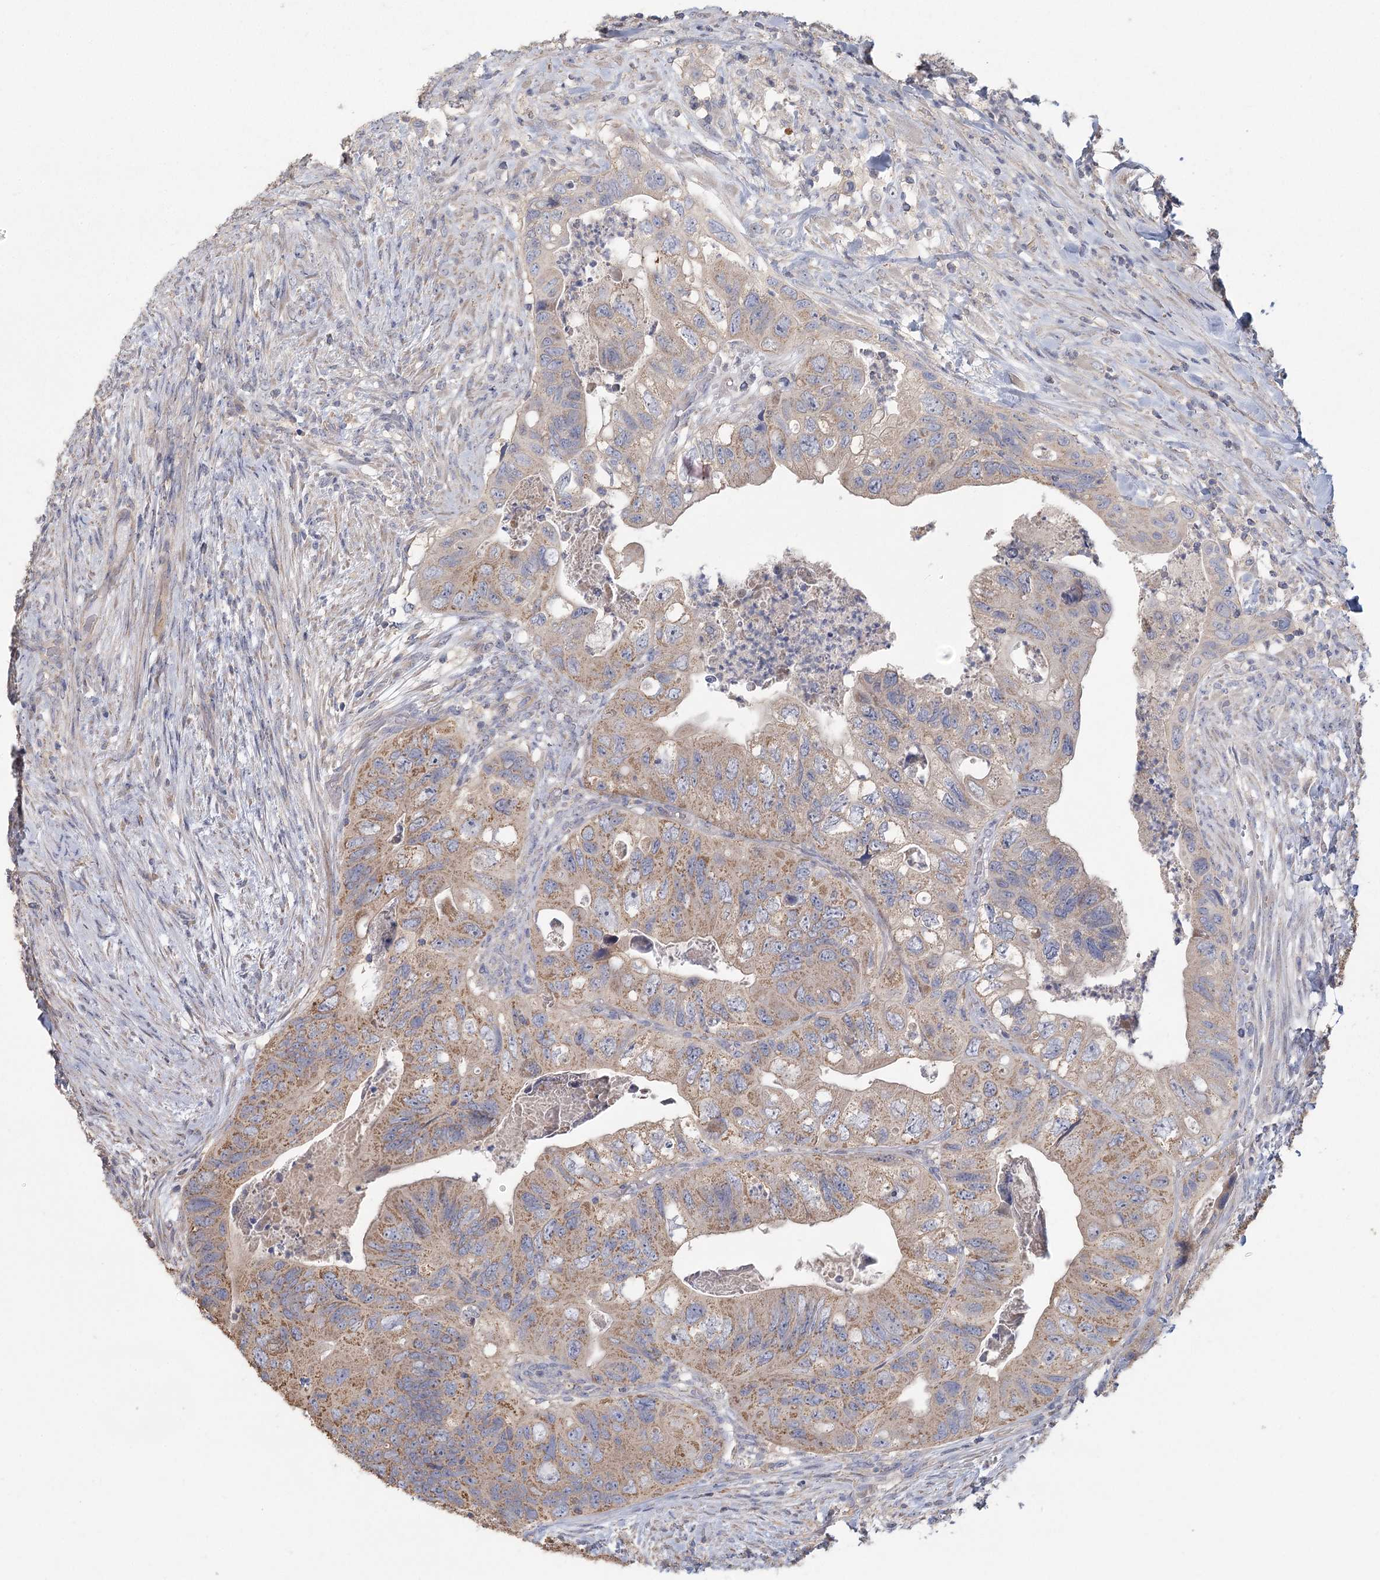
{"staining": {"intensity": "weak", "quantity": ">75%", "location": "cytoplasmic/membranous"}, "tissue": "colorectal cancer", "cell_type": "Tumor cells", "image_type": "cancer", "snomed": [{"axis": "morphology", "description": "Adenocarcinoma, NOS"}, {"axis": "topography", "description": "Rectum"}], "caption": "Colorectal cancer stained with immunohistochemistry shows weak cytoplasmic/membranous positivity in approximately >75% of tumor cells.", "gene": "CNTLN", "patient": {"sex": "male", "age": 63}}